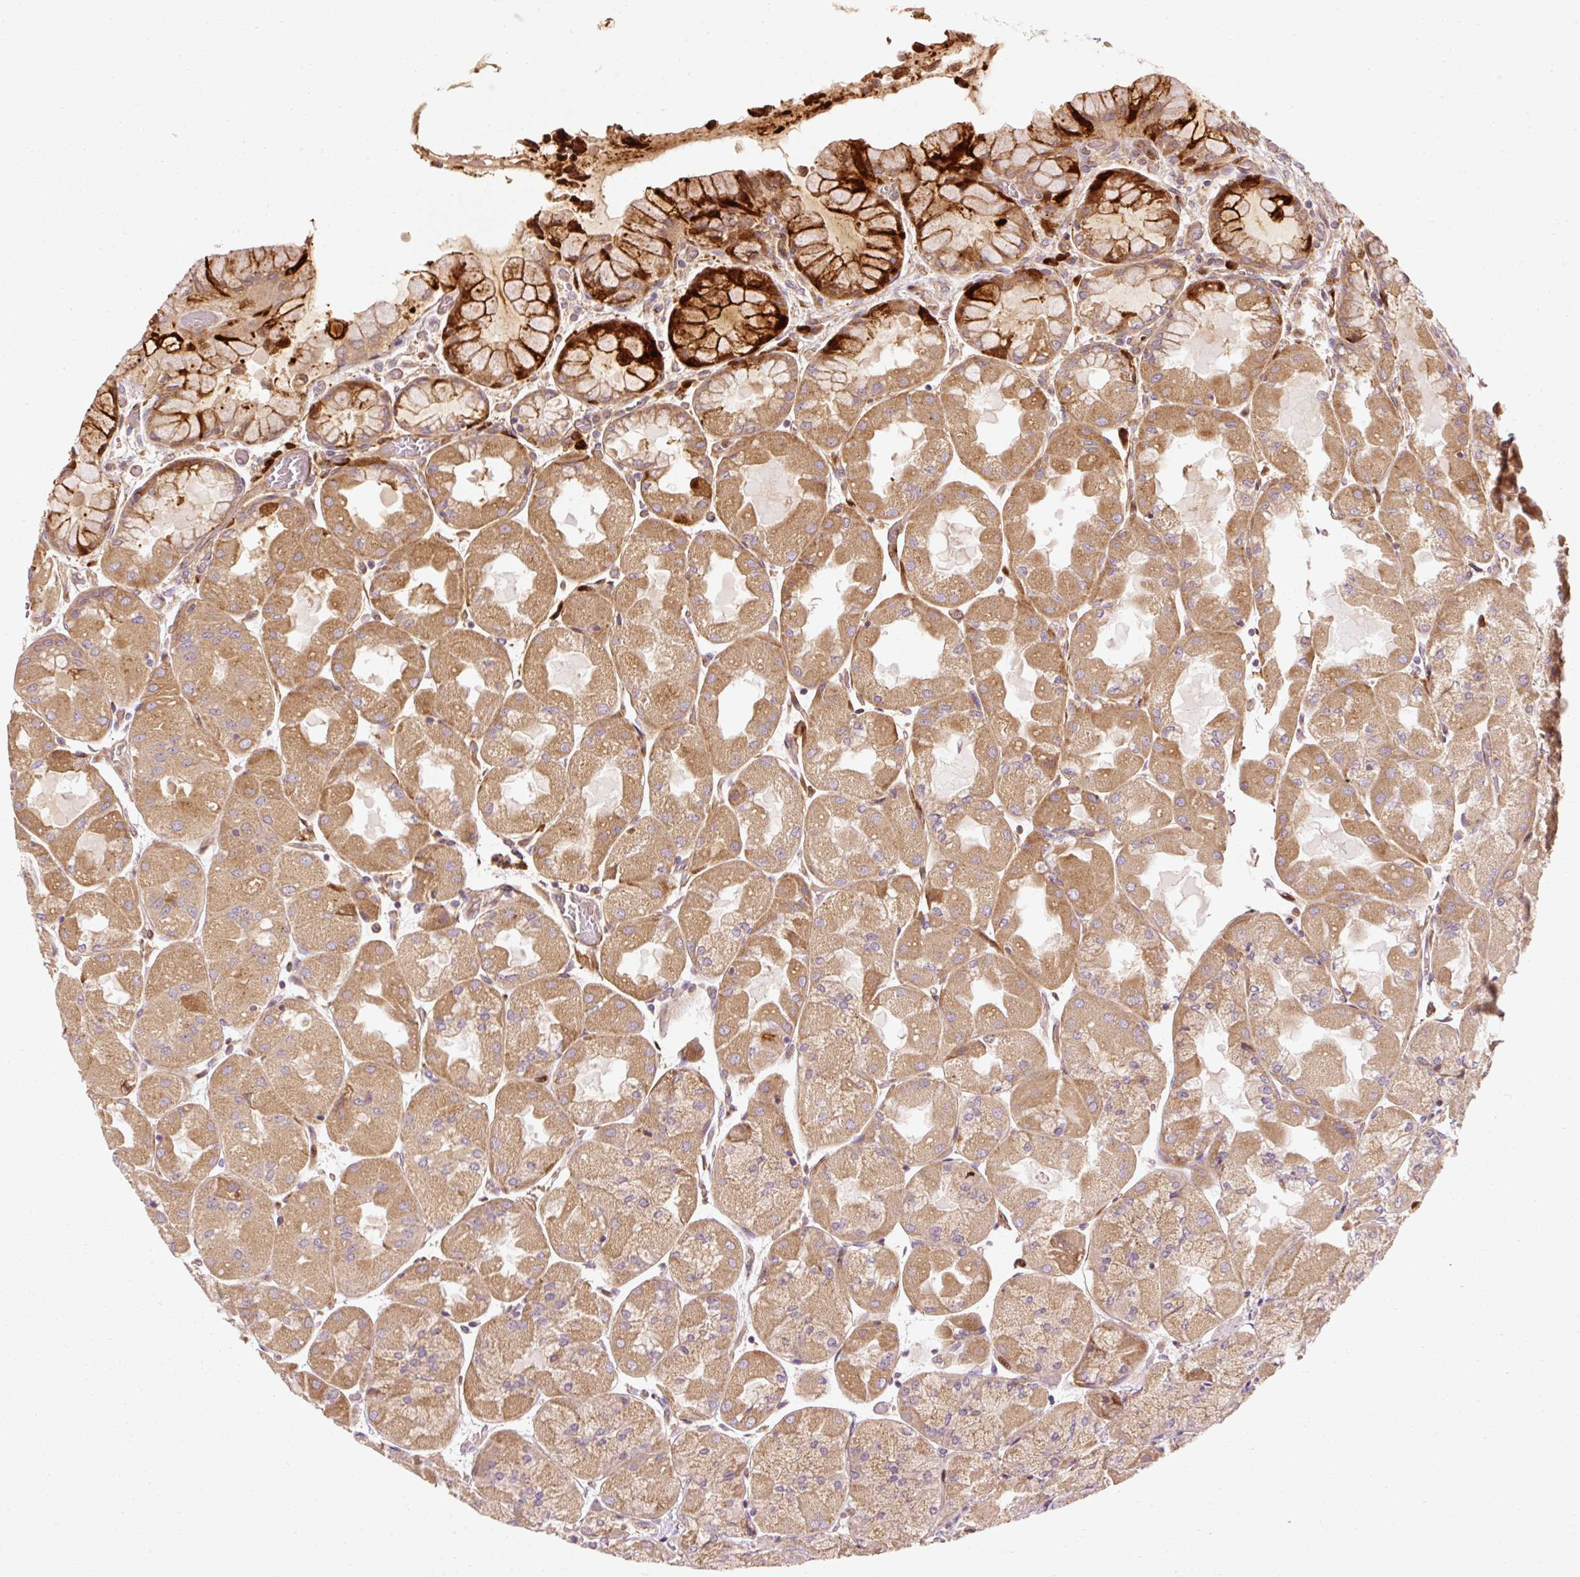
{"staining": {"intensity": "strong", "quantity": "25%-75%", "location": "cytoplasmic/membranous"}, "tissue": "stomach", "cell_type": "Glandular cells", "image_type": "normal", "snomed": [{"axis": "morphology", "description": "Normal tissue, NOS"}, {"axis": "topography", "description": "Stomach"}], "caption": "Protein expression by immunohistochemistry reveals strong cytoplasmic/membranous positivity in about 25%-75% of glandular cells in normal stomach. (IHC, brightfield microscopy, high magnification).", "gene": "NAPA", "patient": {"sex": "female", "age": 61}}